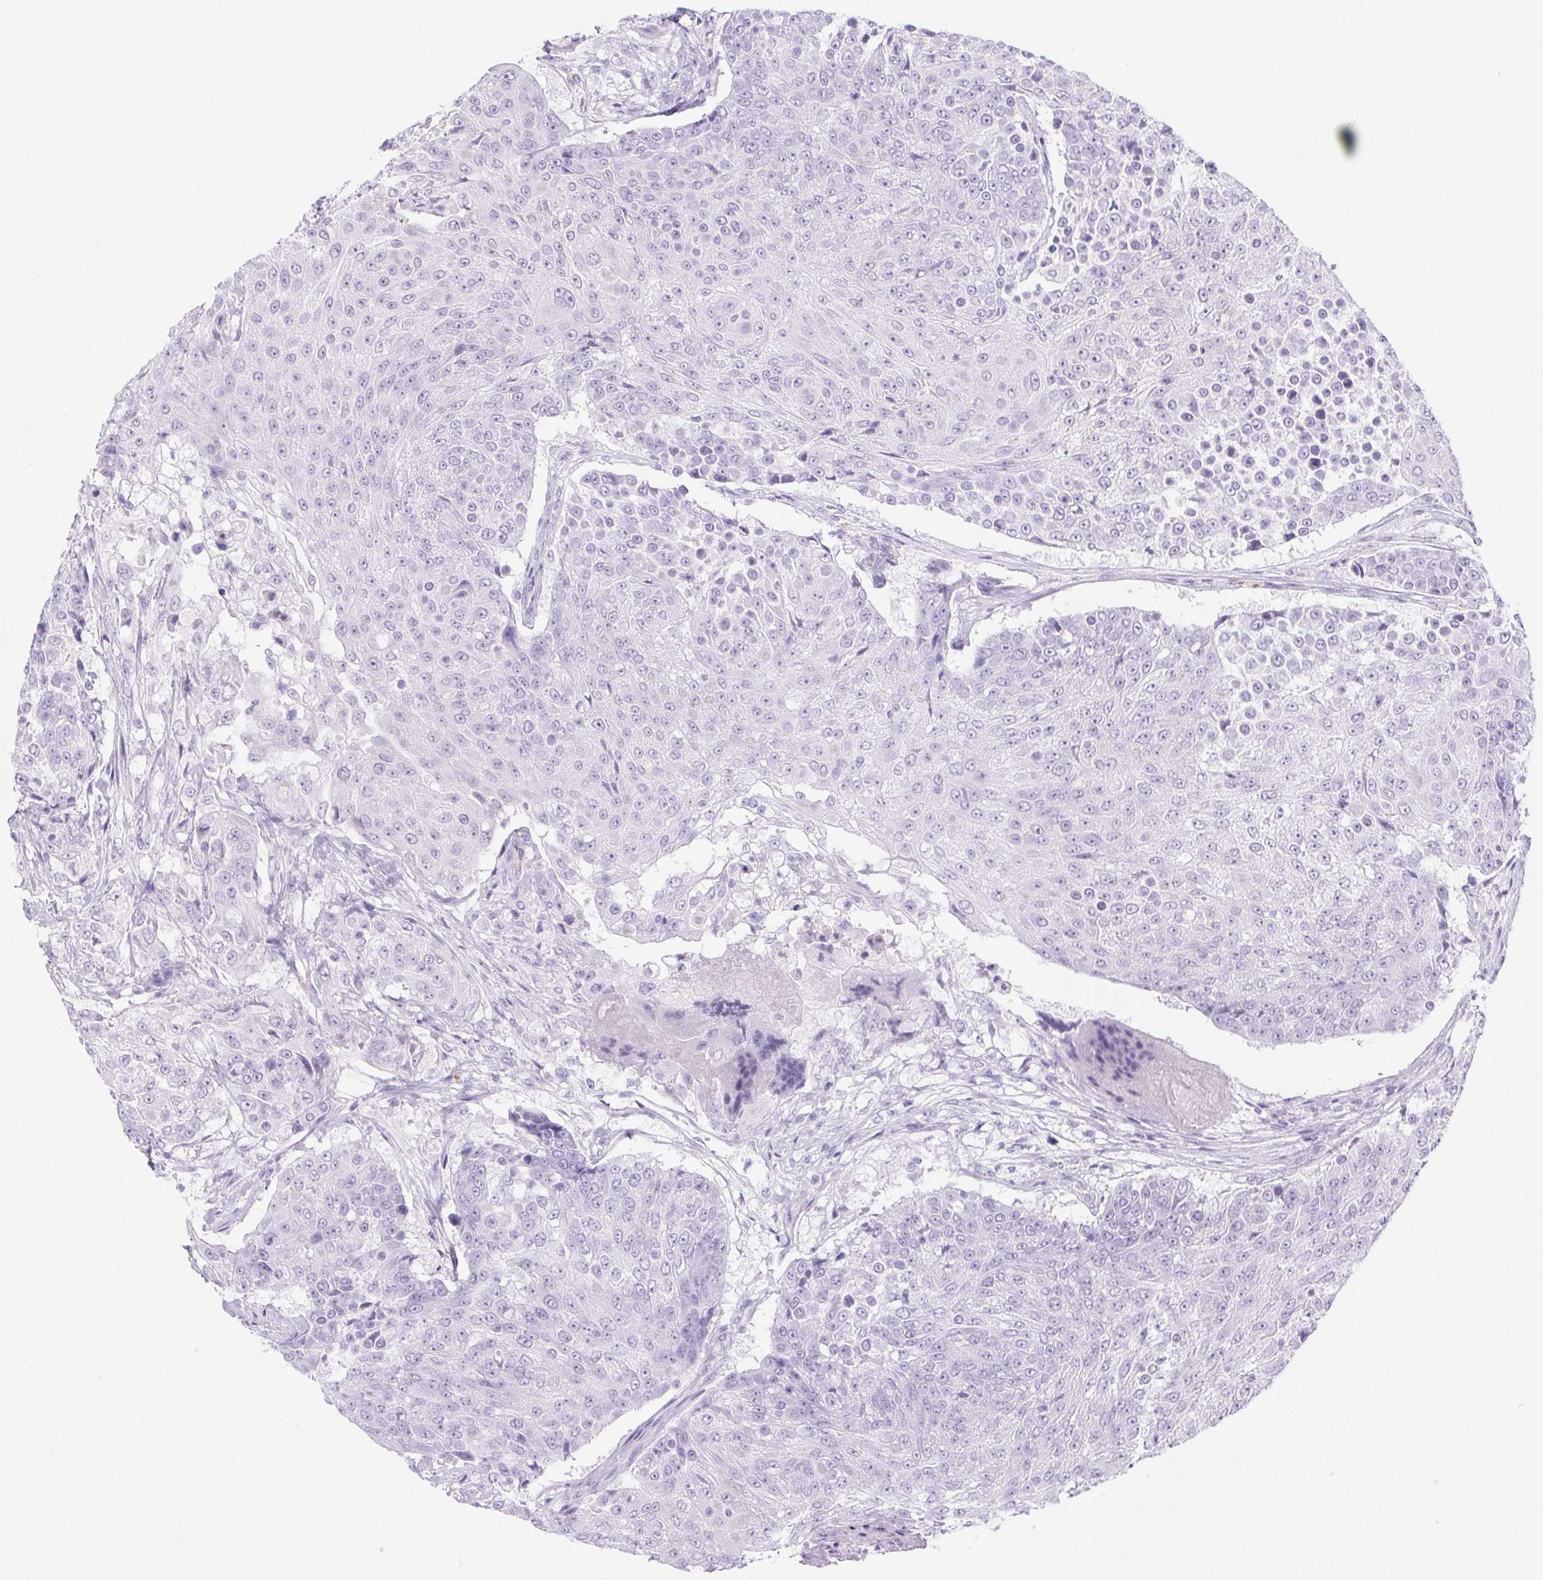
{"staining": {"intensity": "negative", "quantity": "none", "location": "none"}, "tissue": "urothelial cancer", "cell_type": "Tumor cells", "image_type": "cancer", "snomed": [{"axis": "morphology", "description": "Urothelial carcinoma, High grade"}, {"axis": "topography", "description": "Urinary bladder"}], "caption": "Immunohistochemistry image of high-grade urothelial carcinoma stained for a protein (brown), which reveals no expression in tumor cells.", "gene": "ERP27", "patient": {"sex": "female", "age": 63}}